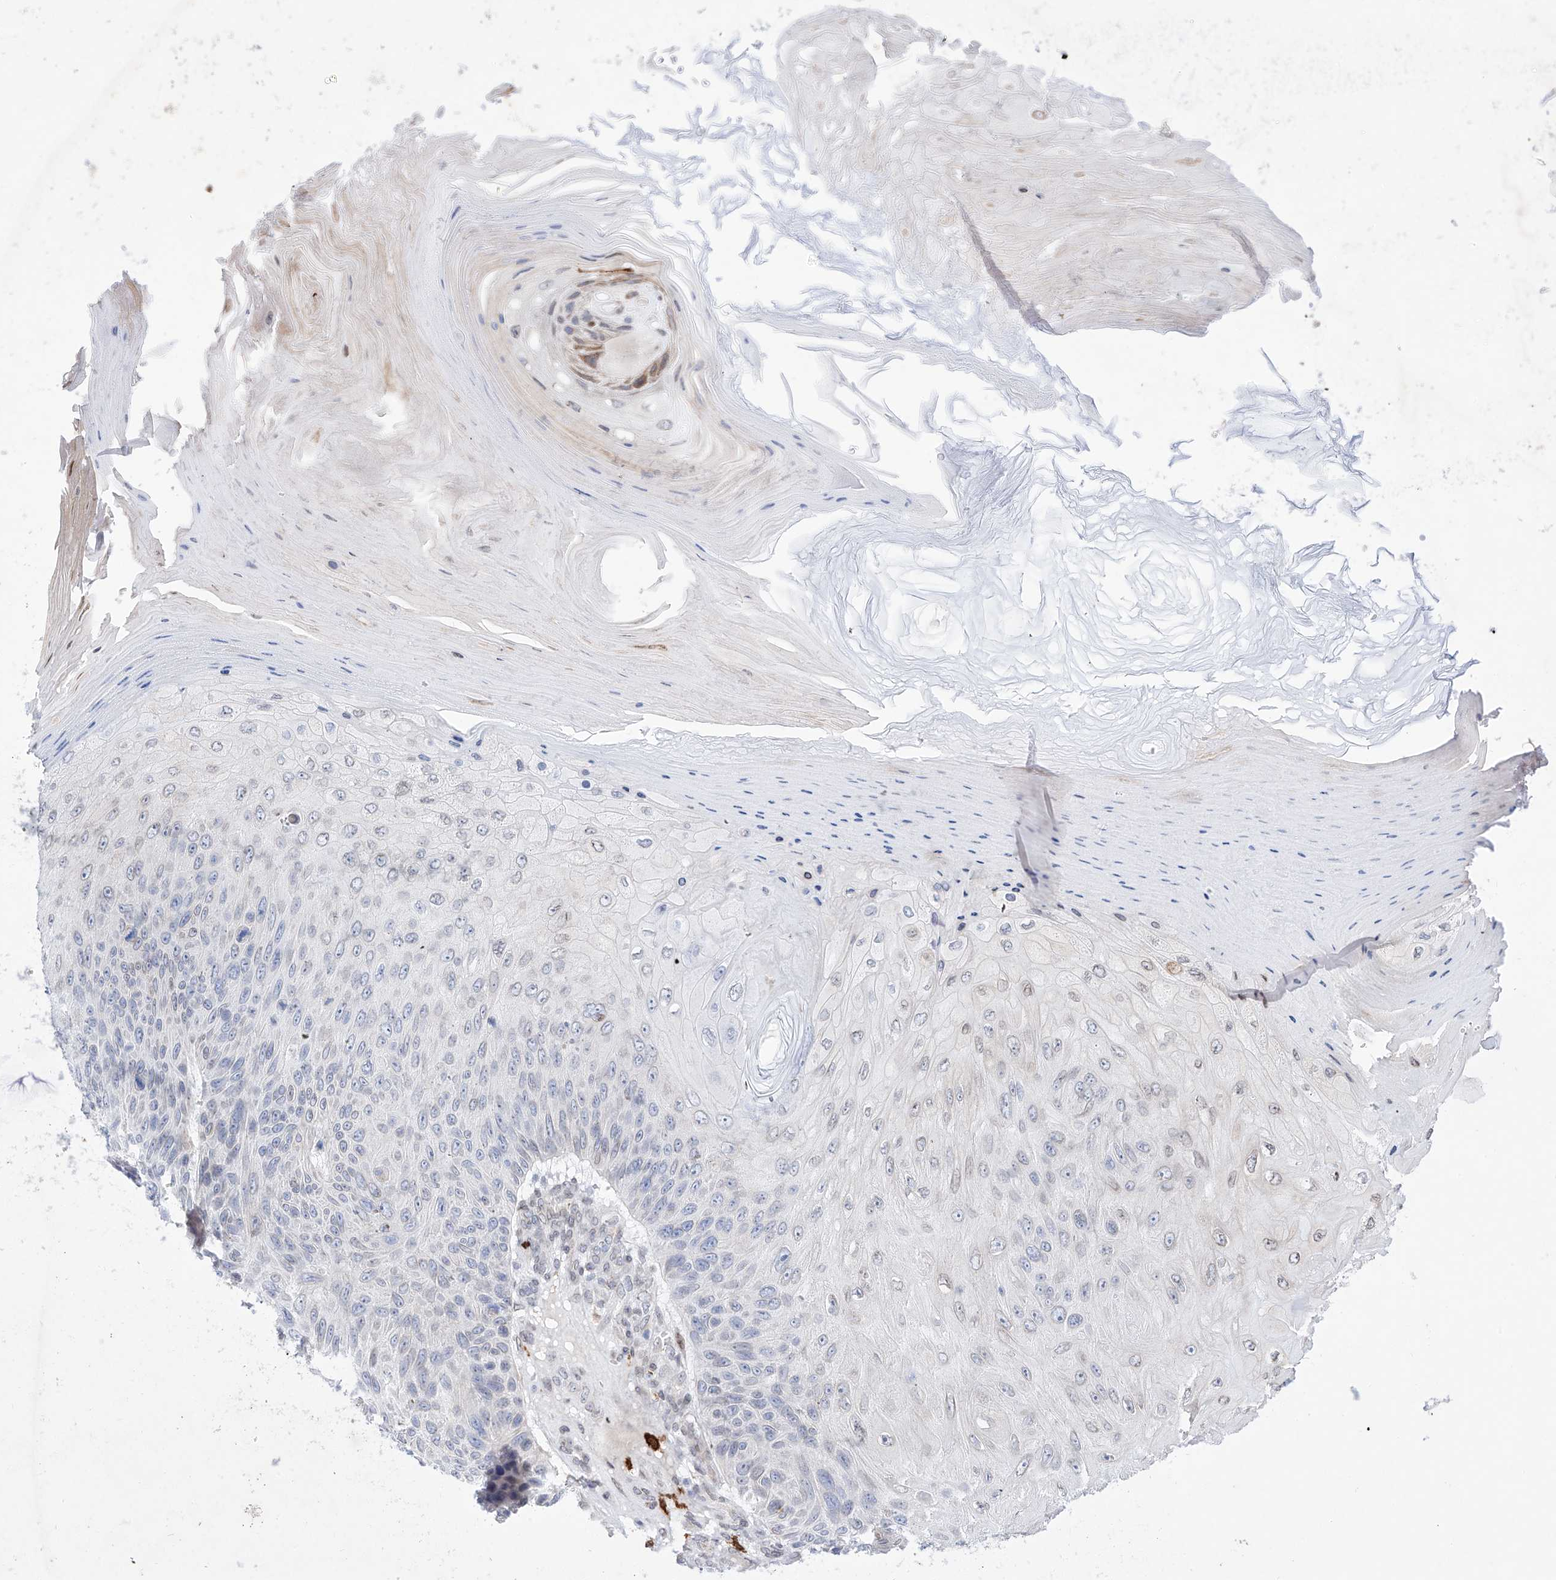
{"staining": {"intensity": "negative", "quantity": "none", "location": "none"}, "tissue": "skin cancer", "cell_type": "Tumor cells", "image_type": "cancer", "snomed": [{"axis": "morphology", "description": "Squamous cell carcinoma, NOS"}, {"axis": "topography", "description": "Skin"}], "caption": "Human skin cancer (squamous cell carcinoma) stained for a protein using immunohistochemistry (IHC) shows no positivity in tumor cells.", "gene": "LCLAT1", "patient": {"sex": "female", "age": 88}}